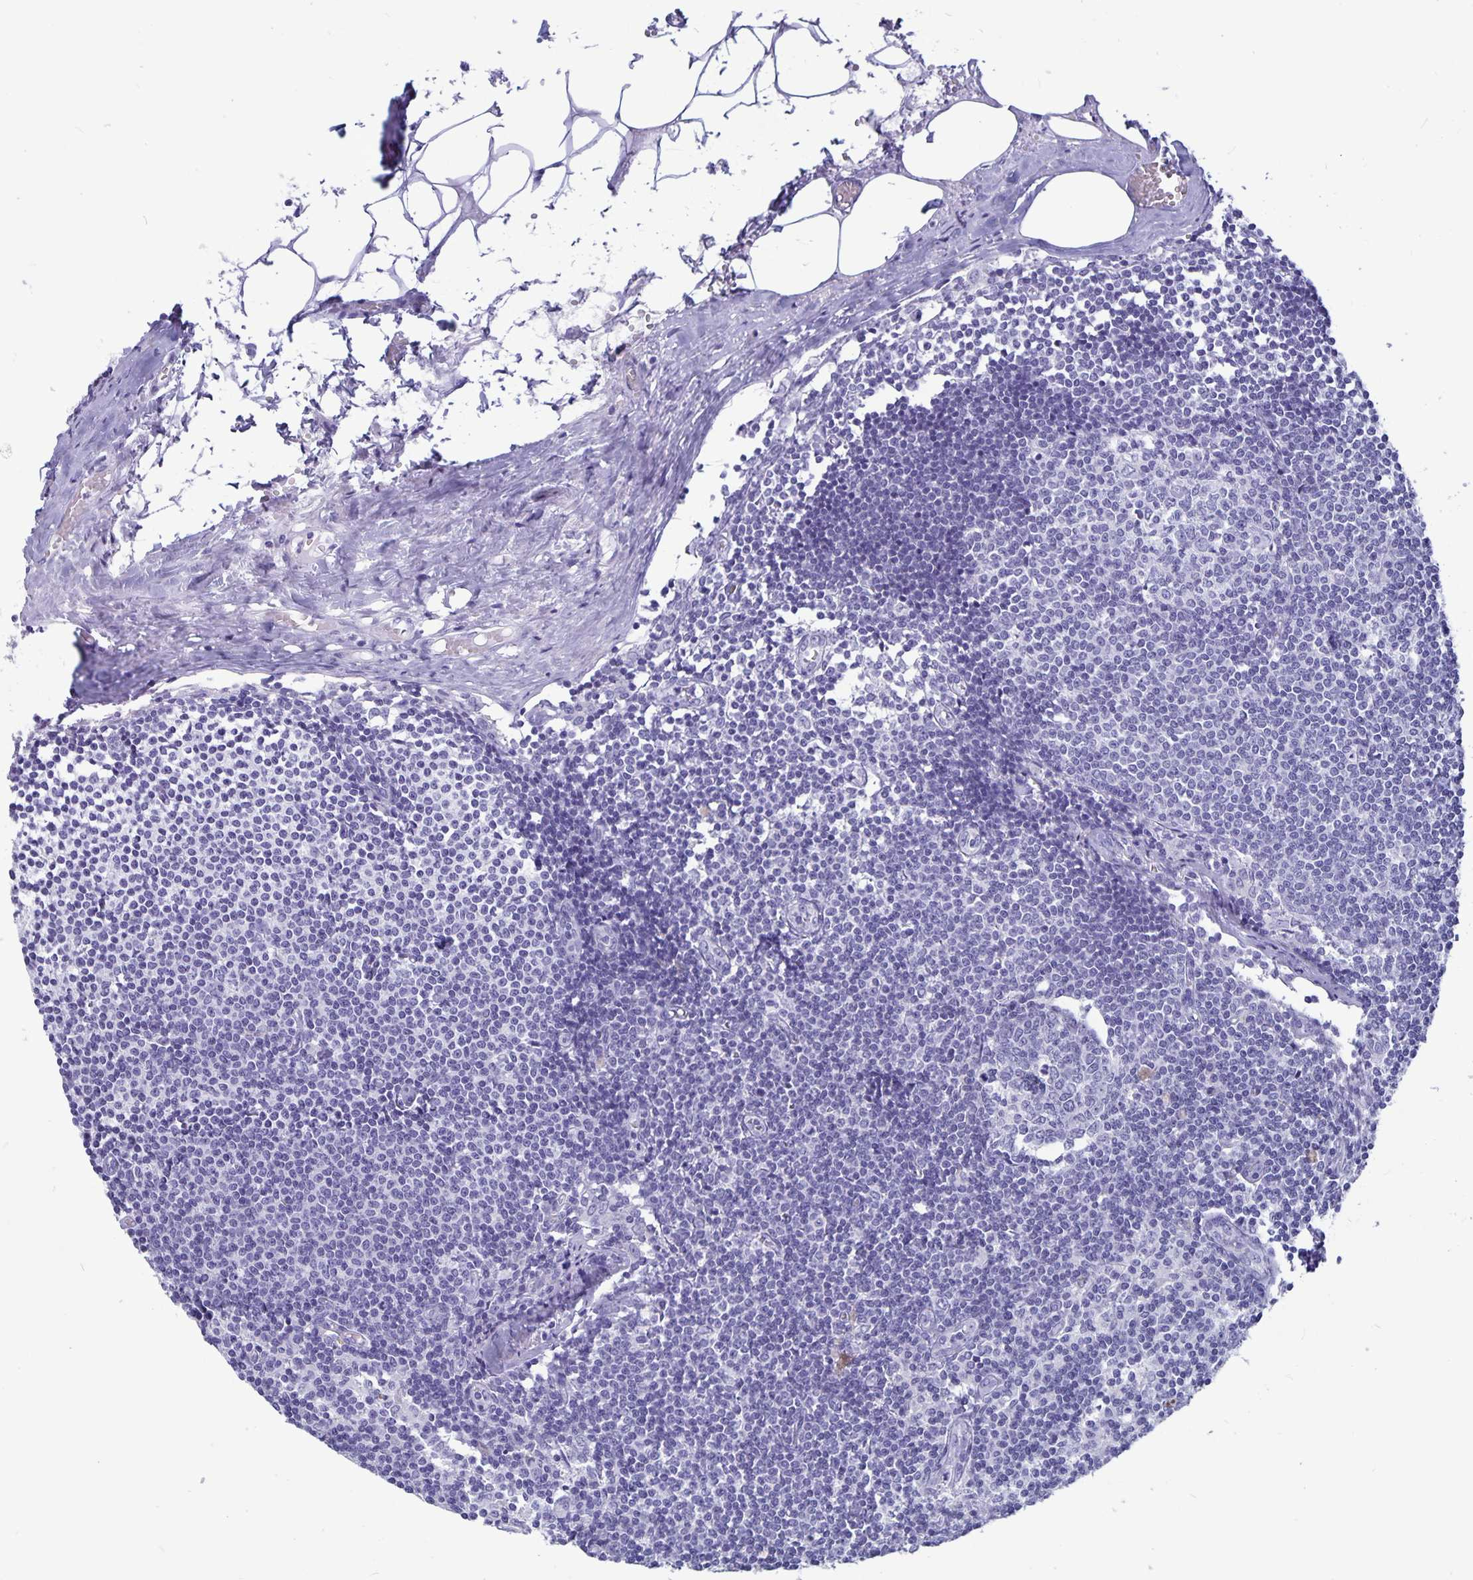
{"staining": {"intensity": "negative", "quantity": "none", "location": "none"}, "tissue": "lymph node", "cell_type": "Germinal center cells", "image_type": "normal", "snomed": [{"axis": "morphology", "description": "Normal tissue, NOS"}, {"axis": "topography", "description": "Lymph node"}], "caption": "Protein analysis of benign lymph node demonstrates no significant expression in germinal center cells.", "gene": "BPIFA3", "patient": {"sex": "female", "age": 69}}